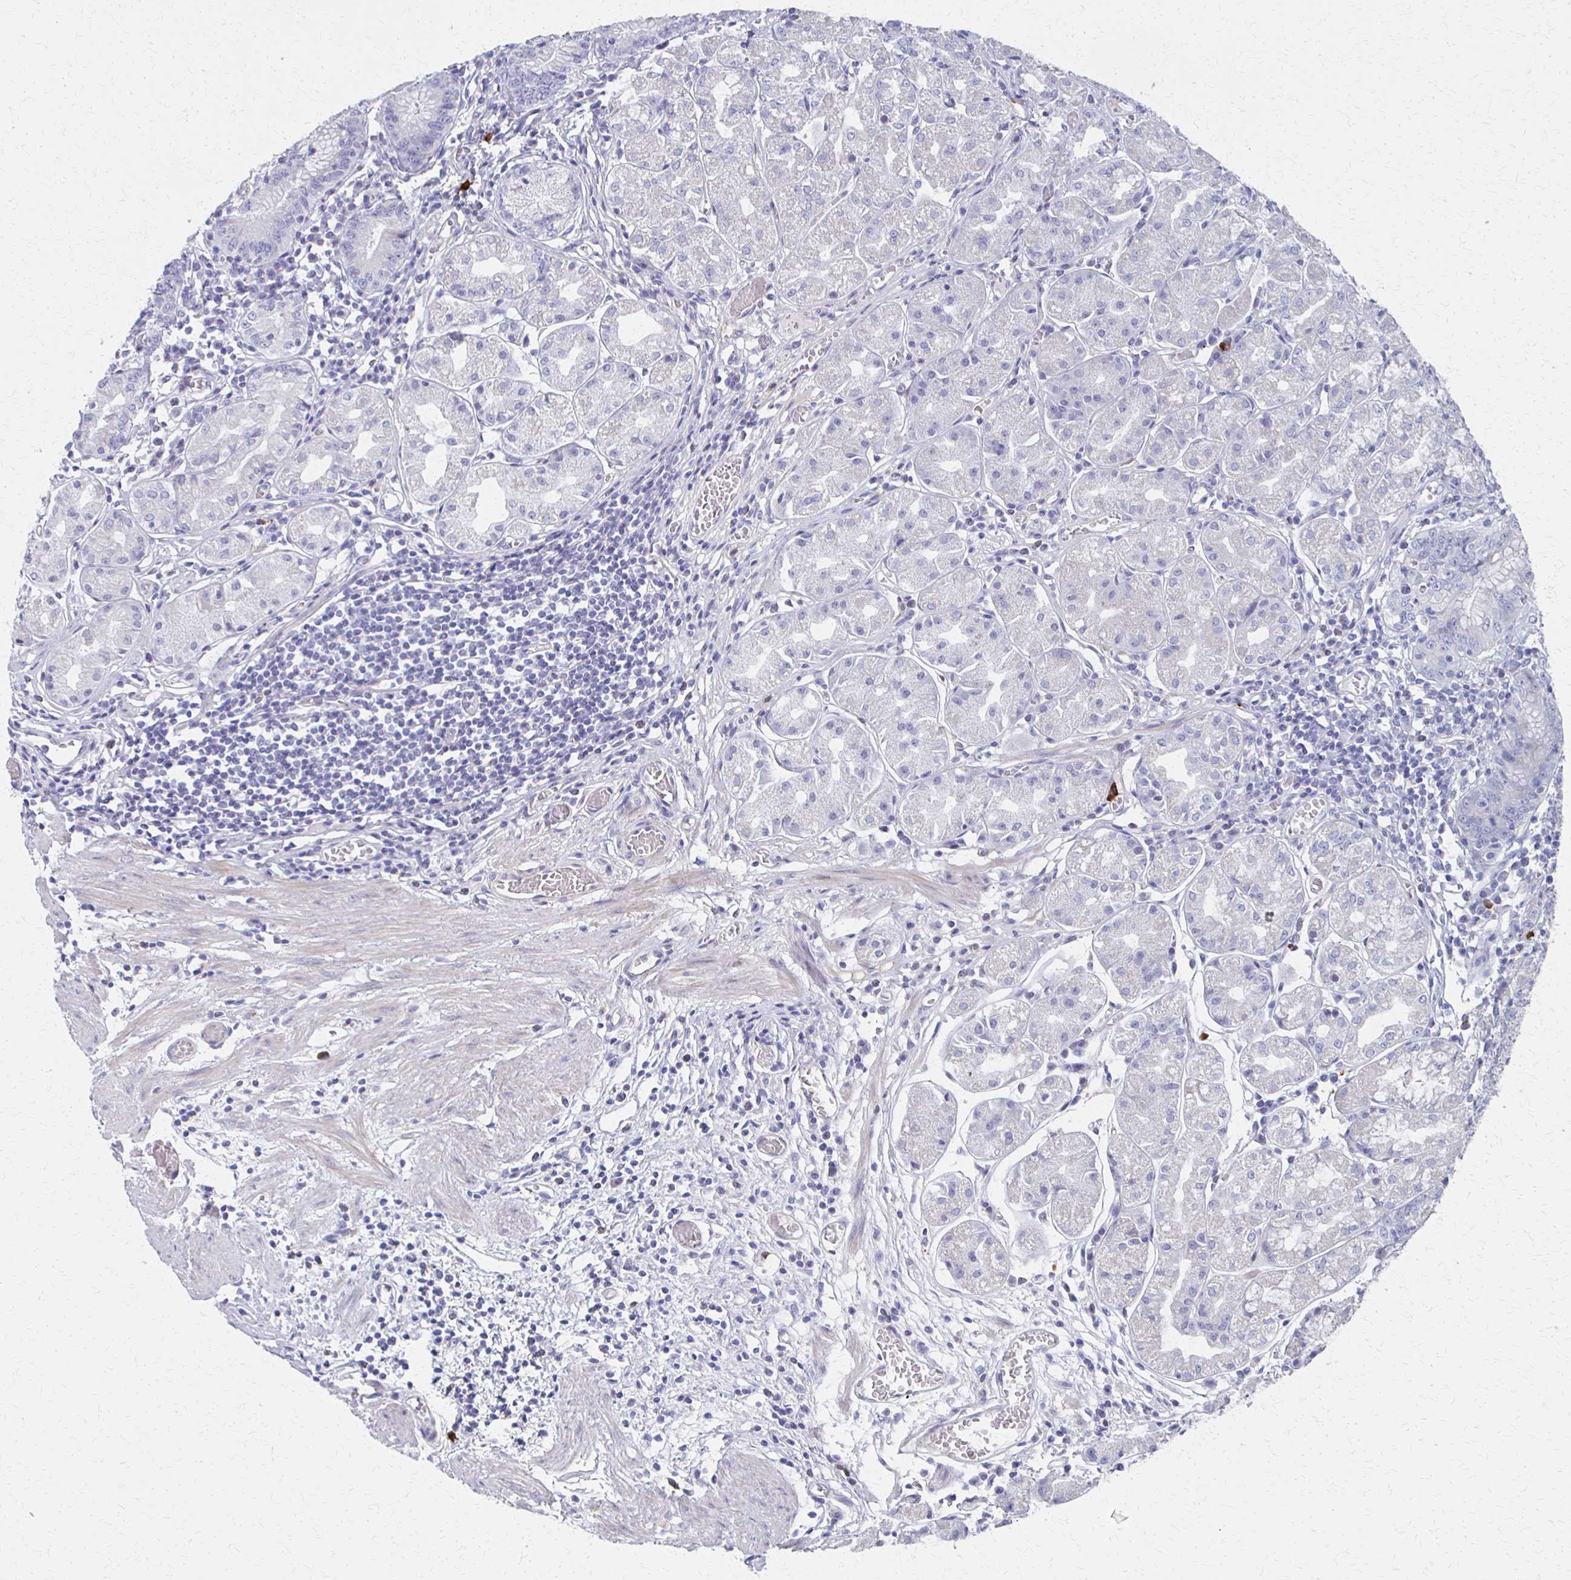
{"staining": {"intensity": "negative", "quantity": "none", "location": "none"}, "tissue": "stomach", "cell_type": "Glandular cells", "image_type": "normal", "snomed": [{"axis": "morphology", "description": "Normal tissue, NOS"}, {"axis": "topography", "description": "Stomach"}], "caption": "Unremarkable stomach was stained to show a protein in brown. There is no significant expression in glandular cells. (Brightfield microscopy of DAB immunohistochemistry (IHC) at high magnification).", "gene": "MS4A2", "patient": {"sex": "male", "age": 55}}